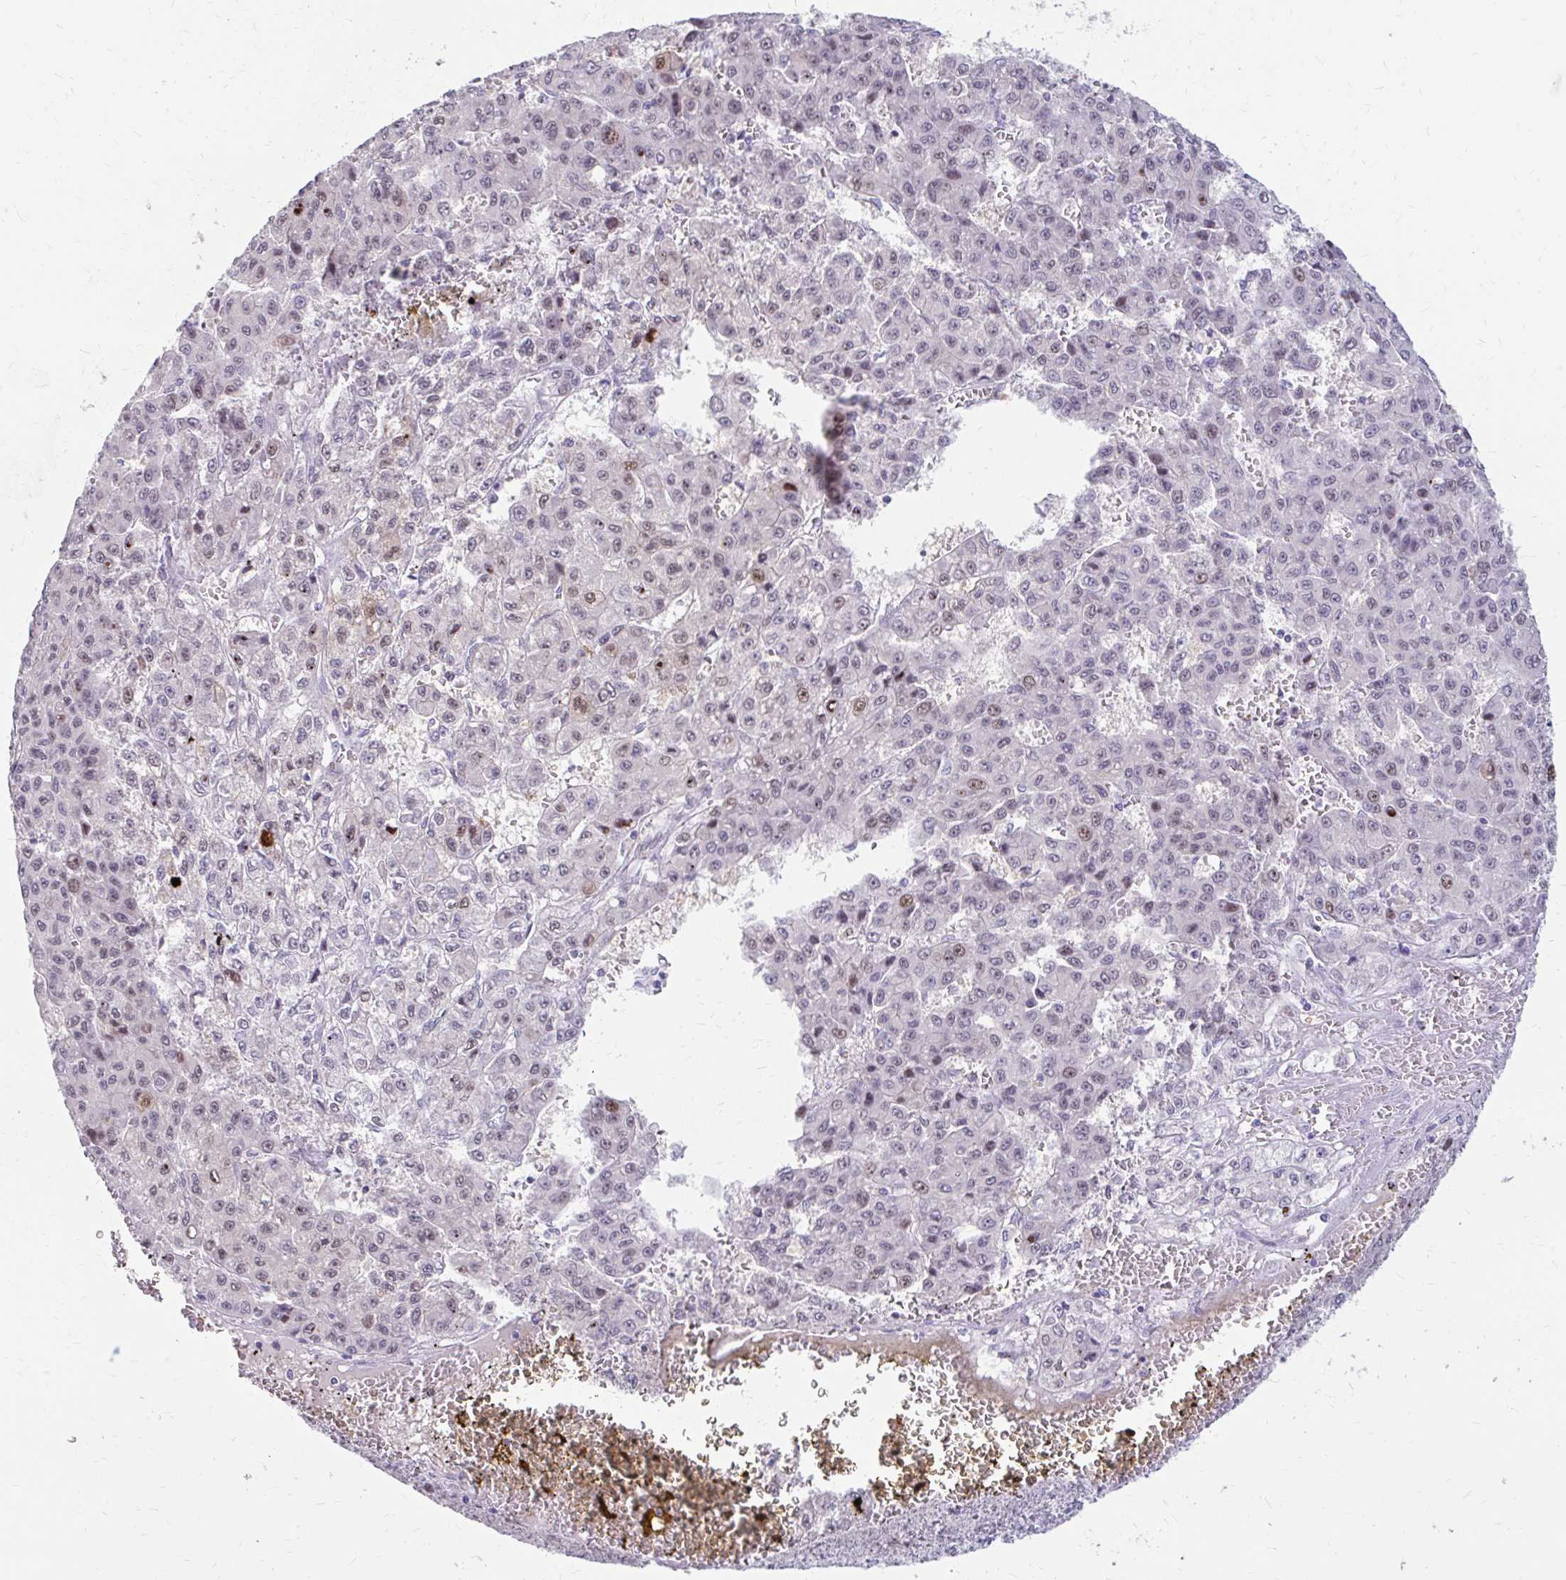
{"staining": {"intensity": "moderate", "quantity": "25%-75%", "location": "nuclear"}, "tissue": "liver cancer", "cell_type": "Tumor cells", "image_type": "cancer", "snomed": [{"axis": "morphology", "description": "Carcinoma, Hepatocellular, NOS"}, {"axis": "topography", "description": "Liver"}], "caption": "Protein expression analysis of liver hepatocellular carcinoma shows moderate nuclear positivity in about 25%-75% of tumor cells.", "gene": "RGS16", "patient": {"sex": "male", "age": 70}}